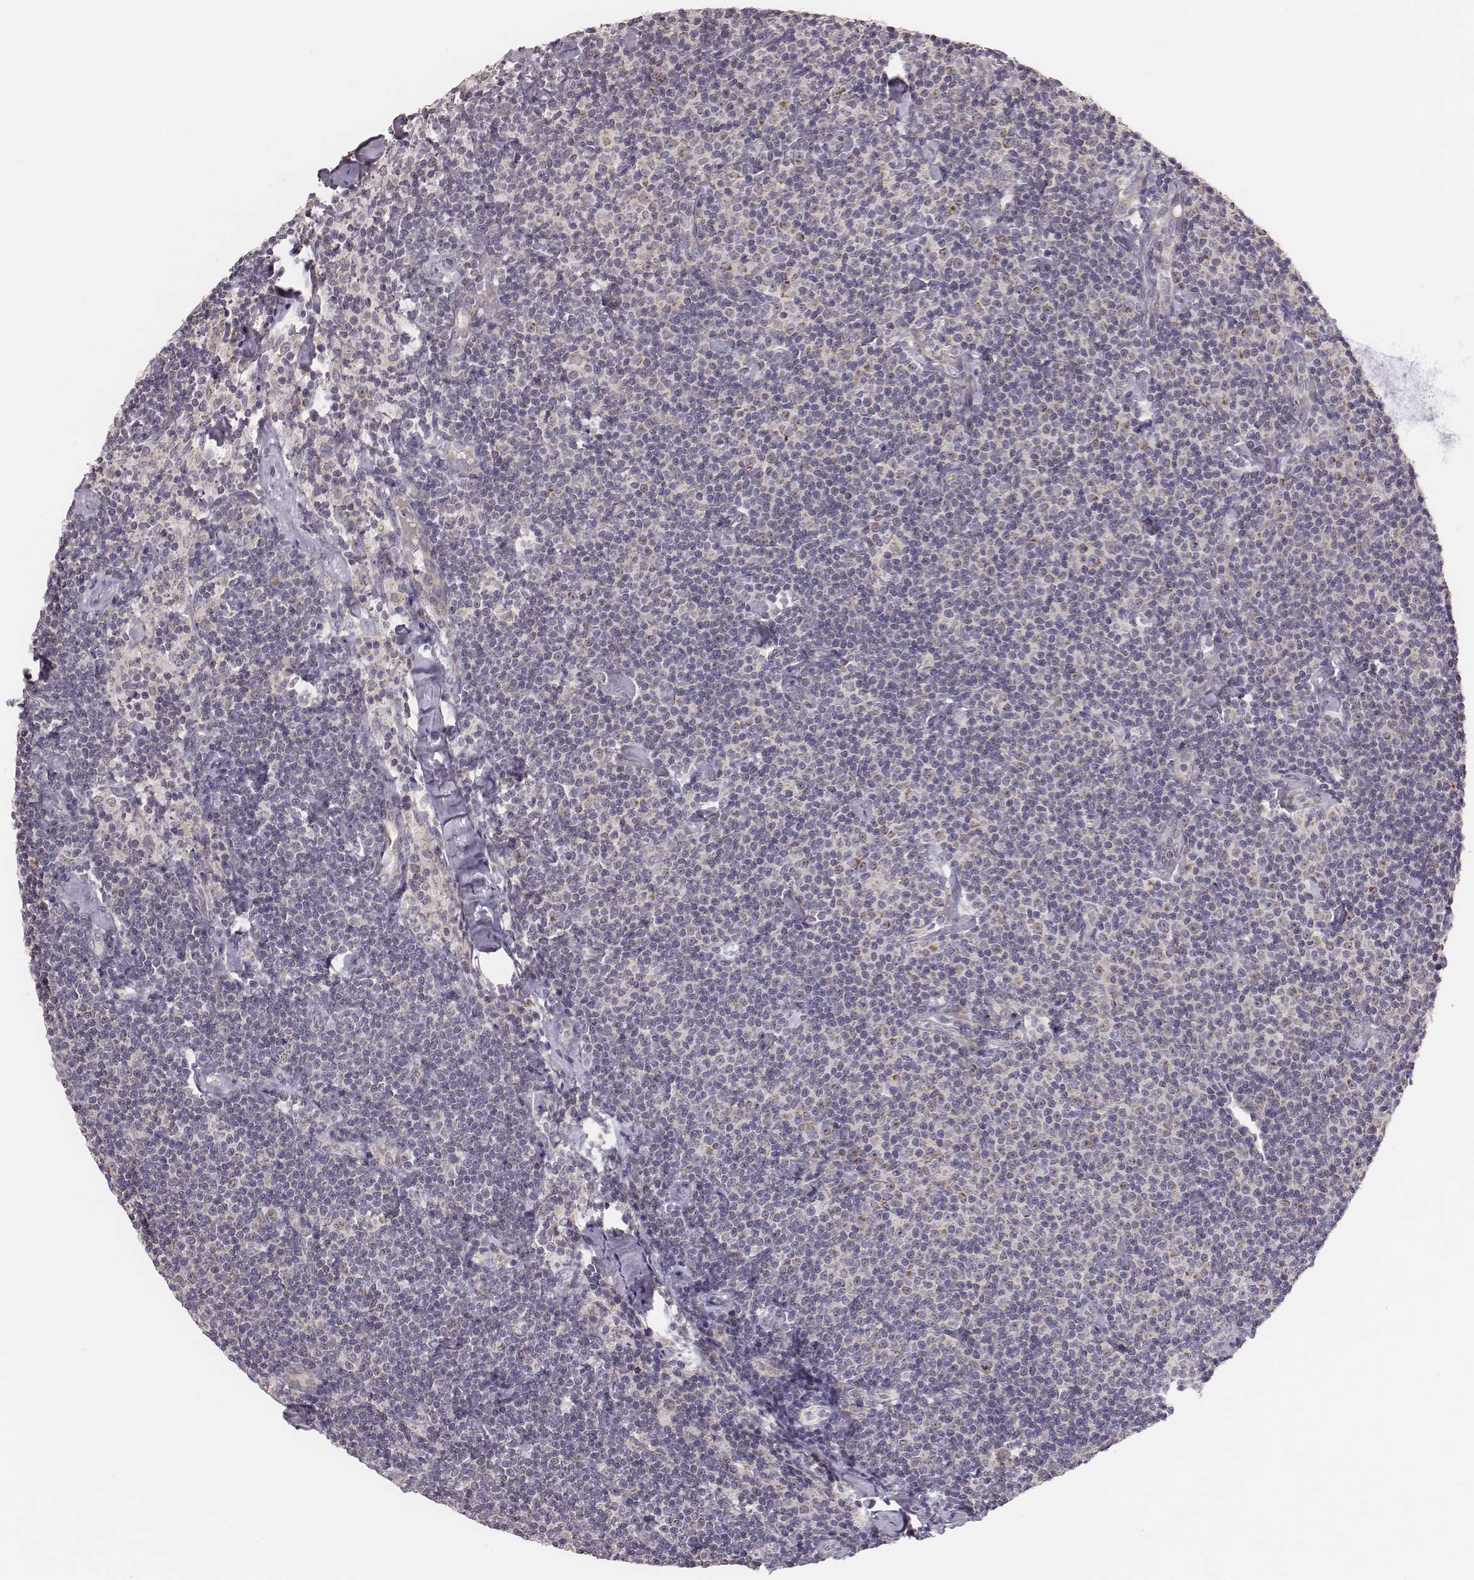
{"staining": {"intensity": "negative", "quantity": "none", "location": "none"}, "tissue": "lymphoma", "cell_type": "Tumor cells", "image_type": "cancer", "snomed": [{"axis": "morphology", "description": "Malignant lymphoma, non-Hodgkin's type, Low grade"}, {"axis": "topography", "description": "Lymph node"}], "caption": "DAB immunohistochemical staining of lymphoma shows no significant expression in tumor cells. Brightfield microscopy of IHC stained with DAB (brown) and hematoxylin (blue), captured at high magnification.", "gene": "HAVCR1", "patient": {"sex": "male", "age": 81}}